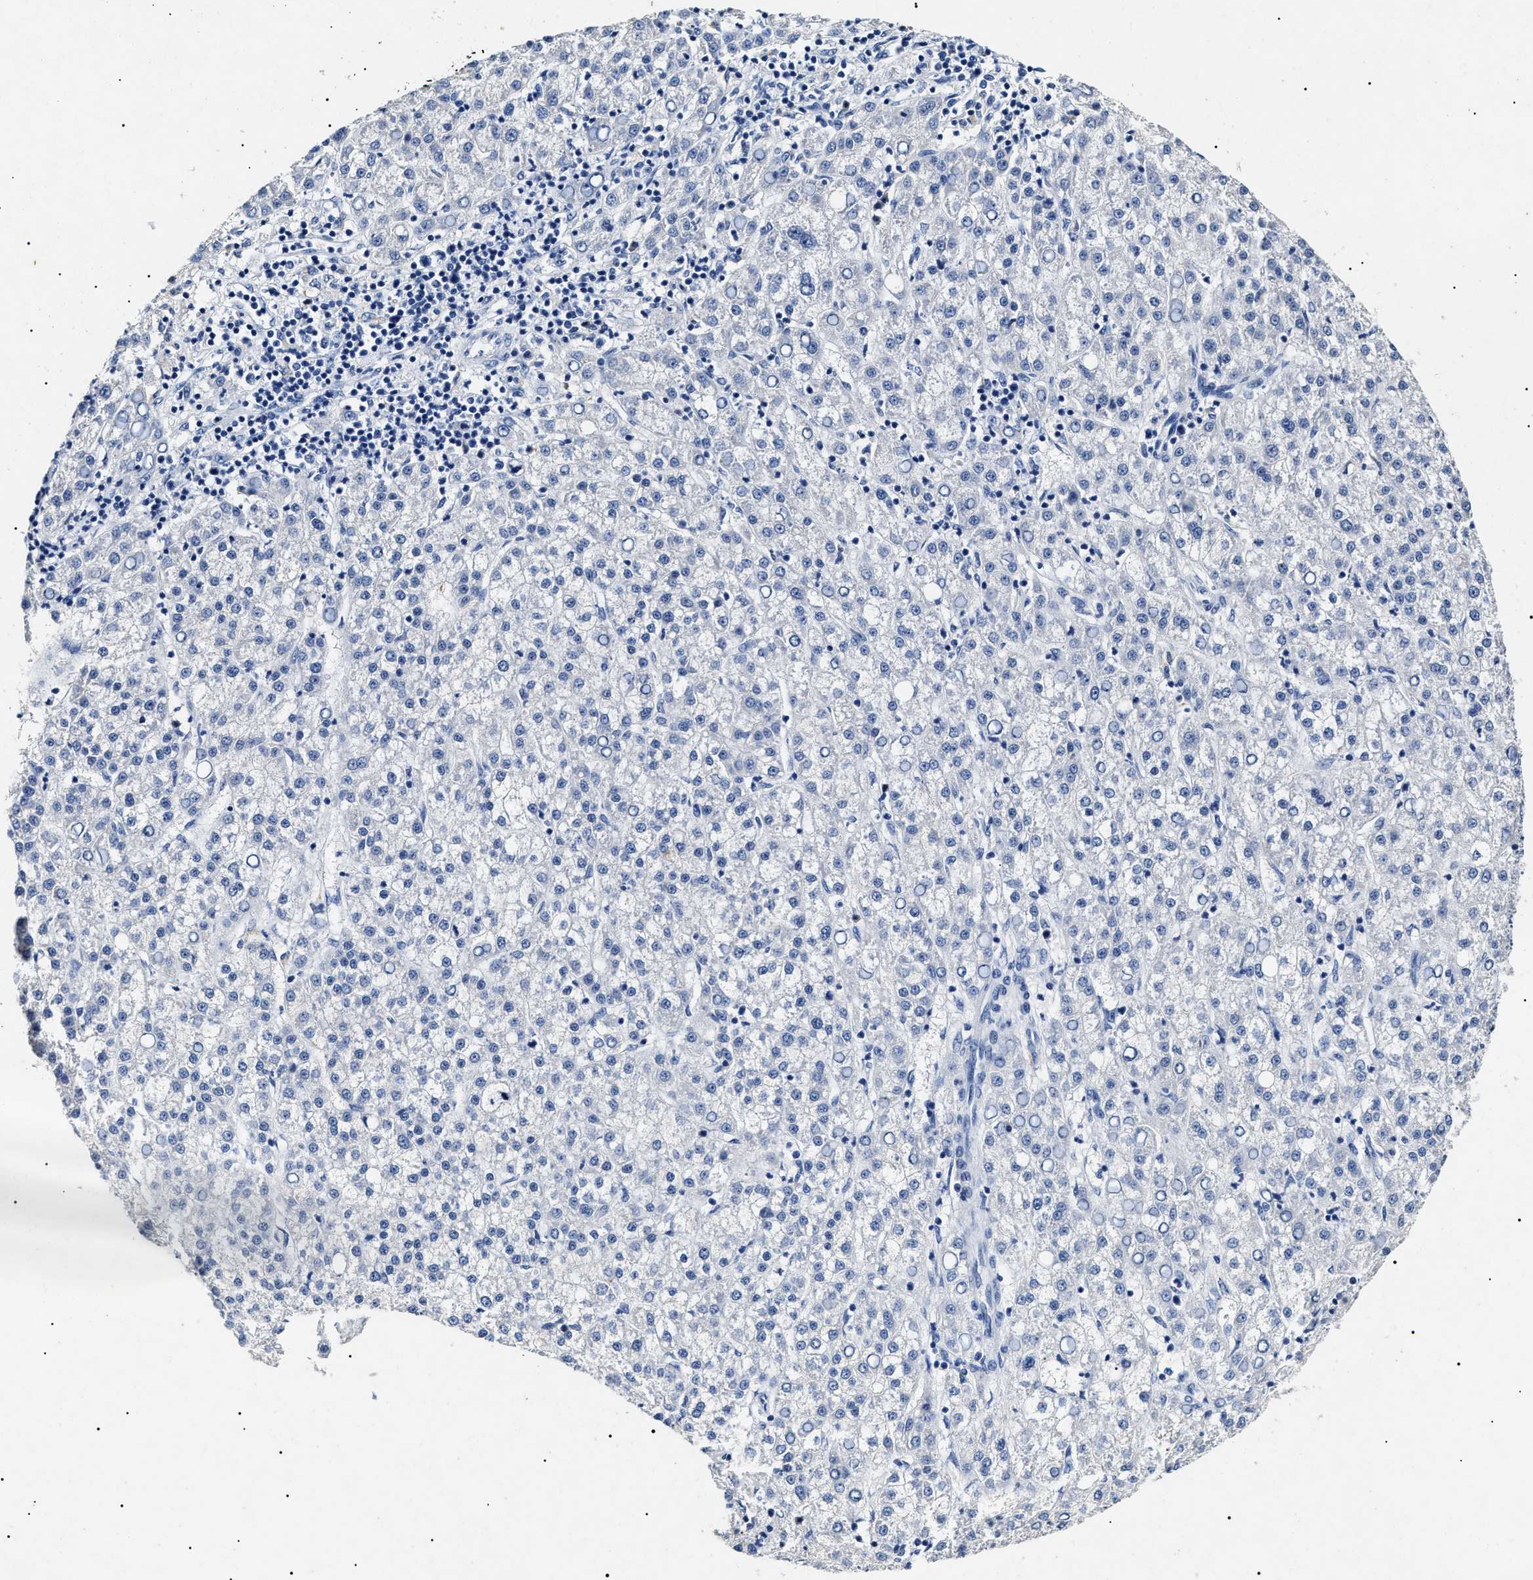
{"staining": {"intensity": "negative", "quantity": "none", "location": "none"}, "tissue": "liver cancer", "cell_type": "Tumor cells", "image_type": "cancer", "snomed": [{"axis": "morphology", "description": "Carcinoma, Hepatocellular, NOS"}, {"axis": "topography", "description": "Liver"}], "caption": "Immunohistochemistry histopathology image of hepatocellular carcinoma (liver) stained for a protein (brown), which reveals no staining in tumor cells.", "gene": "LRRC8E", "patient": {"sex": "female", "age": 58}}